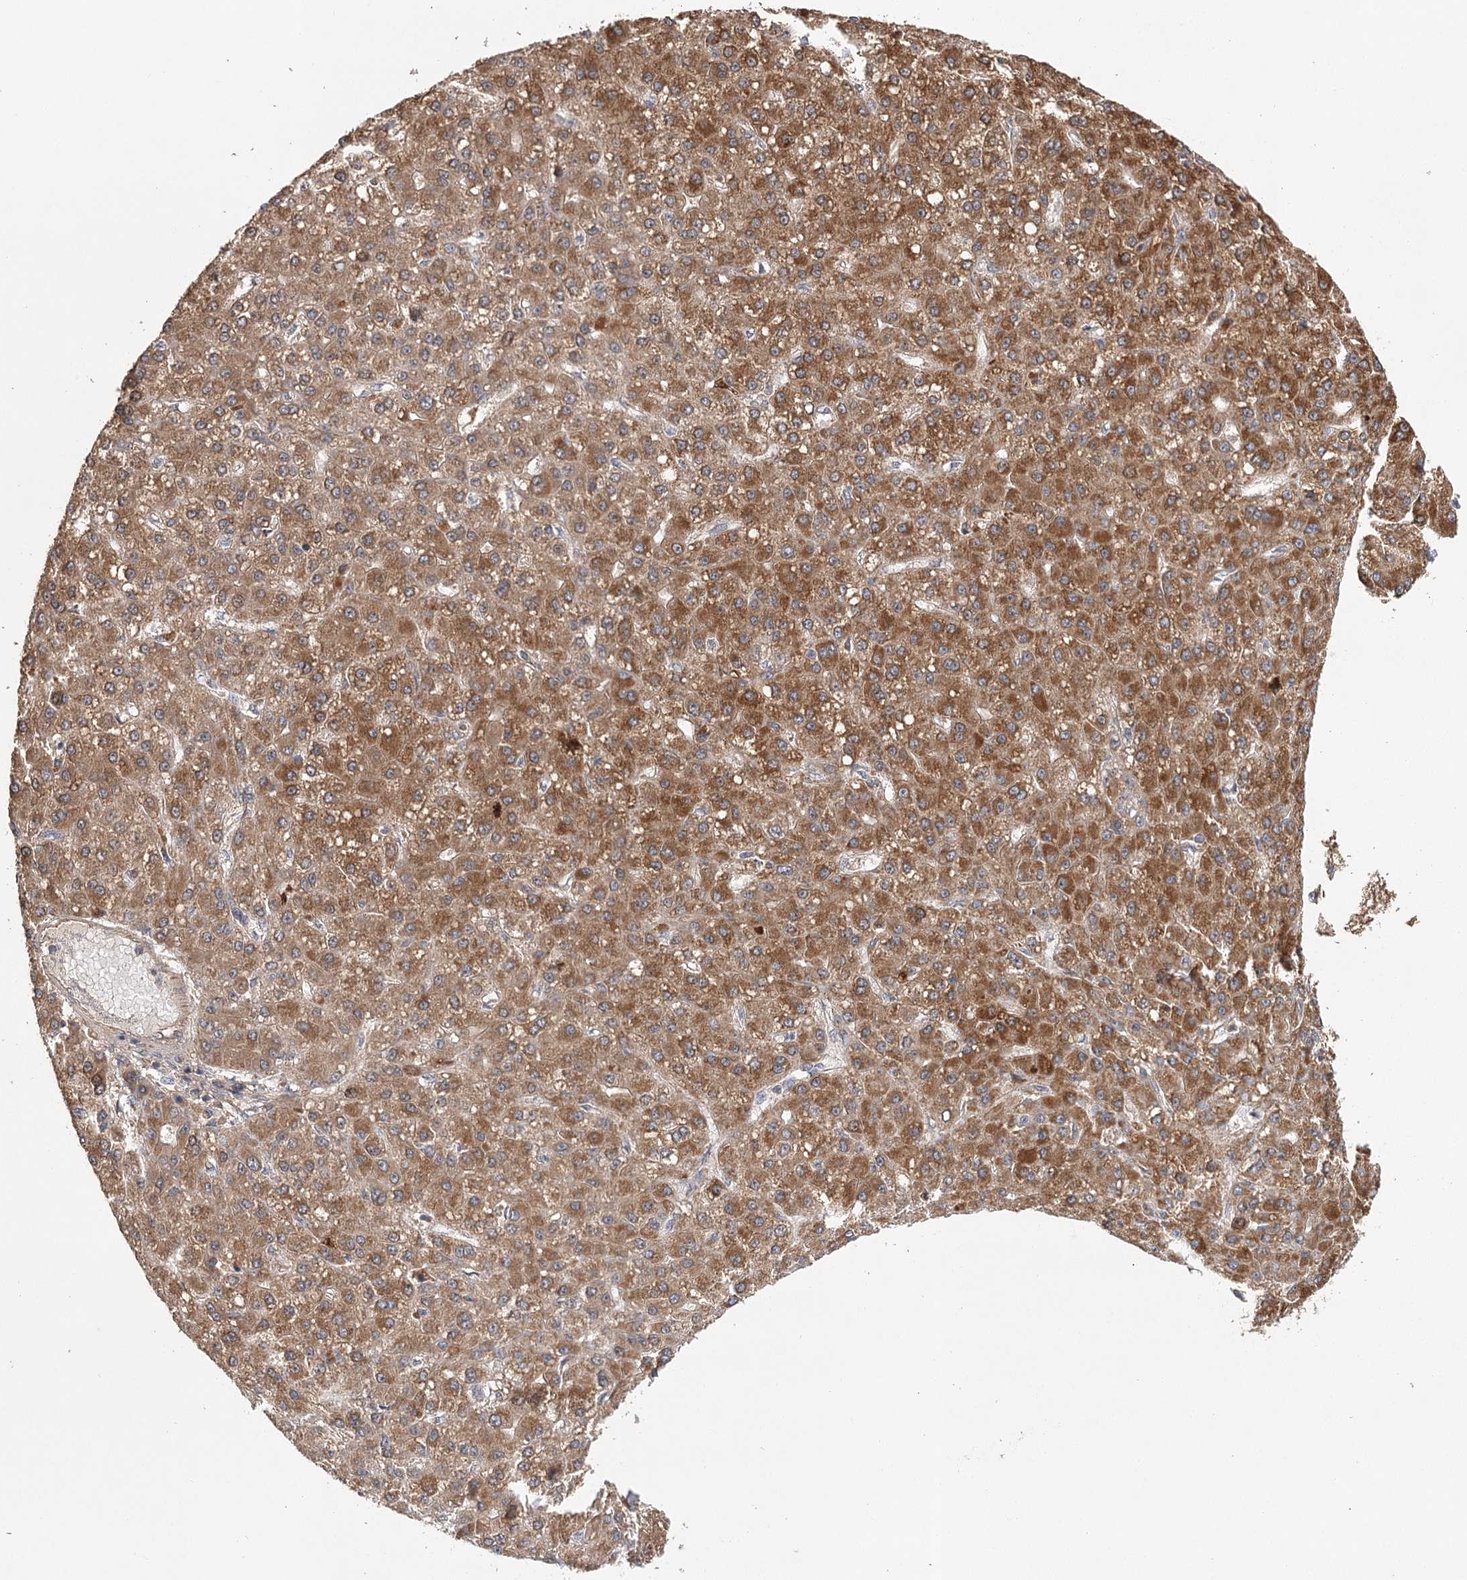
{"staining": {"intensity": "strong", "quantity": ">75%", "location": "cytoplasmic/membranous"}, "tissue": "liver cancer", "cell_type": "Tumor cells", "image_type": "cancer", "snomed": [{"axis": "morphology", "description": "Carcinoma, Hepatocellular, NOS"}, {"axis": "topography", "description": "Liver"}], "caption": "The histopathology image reveals immunohistochemical staining of liver hepatocellular carcinoma. There is strong cytoplasmic/membranous staining is seen in approximately >75% of tumor cells. Using DAB (3,3'-diaminobenzidine) (brown) and hematoxylin (blue) stains, captured at high magnification using brightfield microscopy.", "gene": "LSS", "patient": {"sex": "male", "age": 67}}